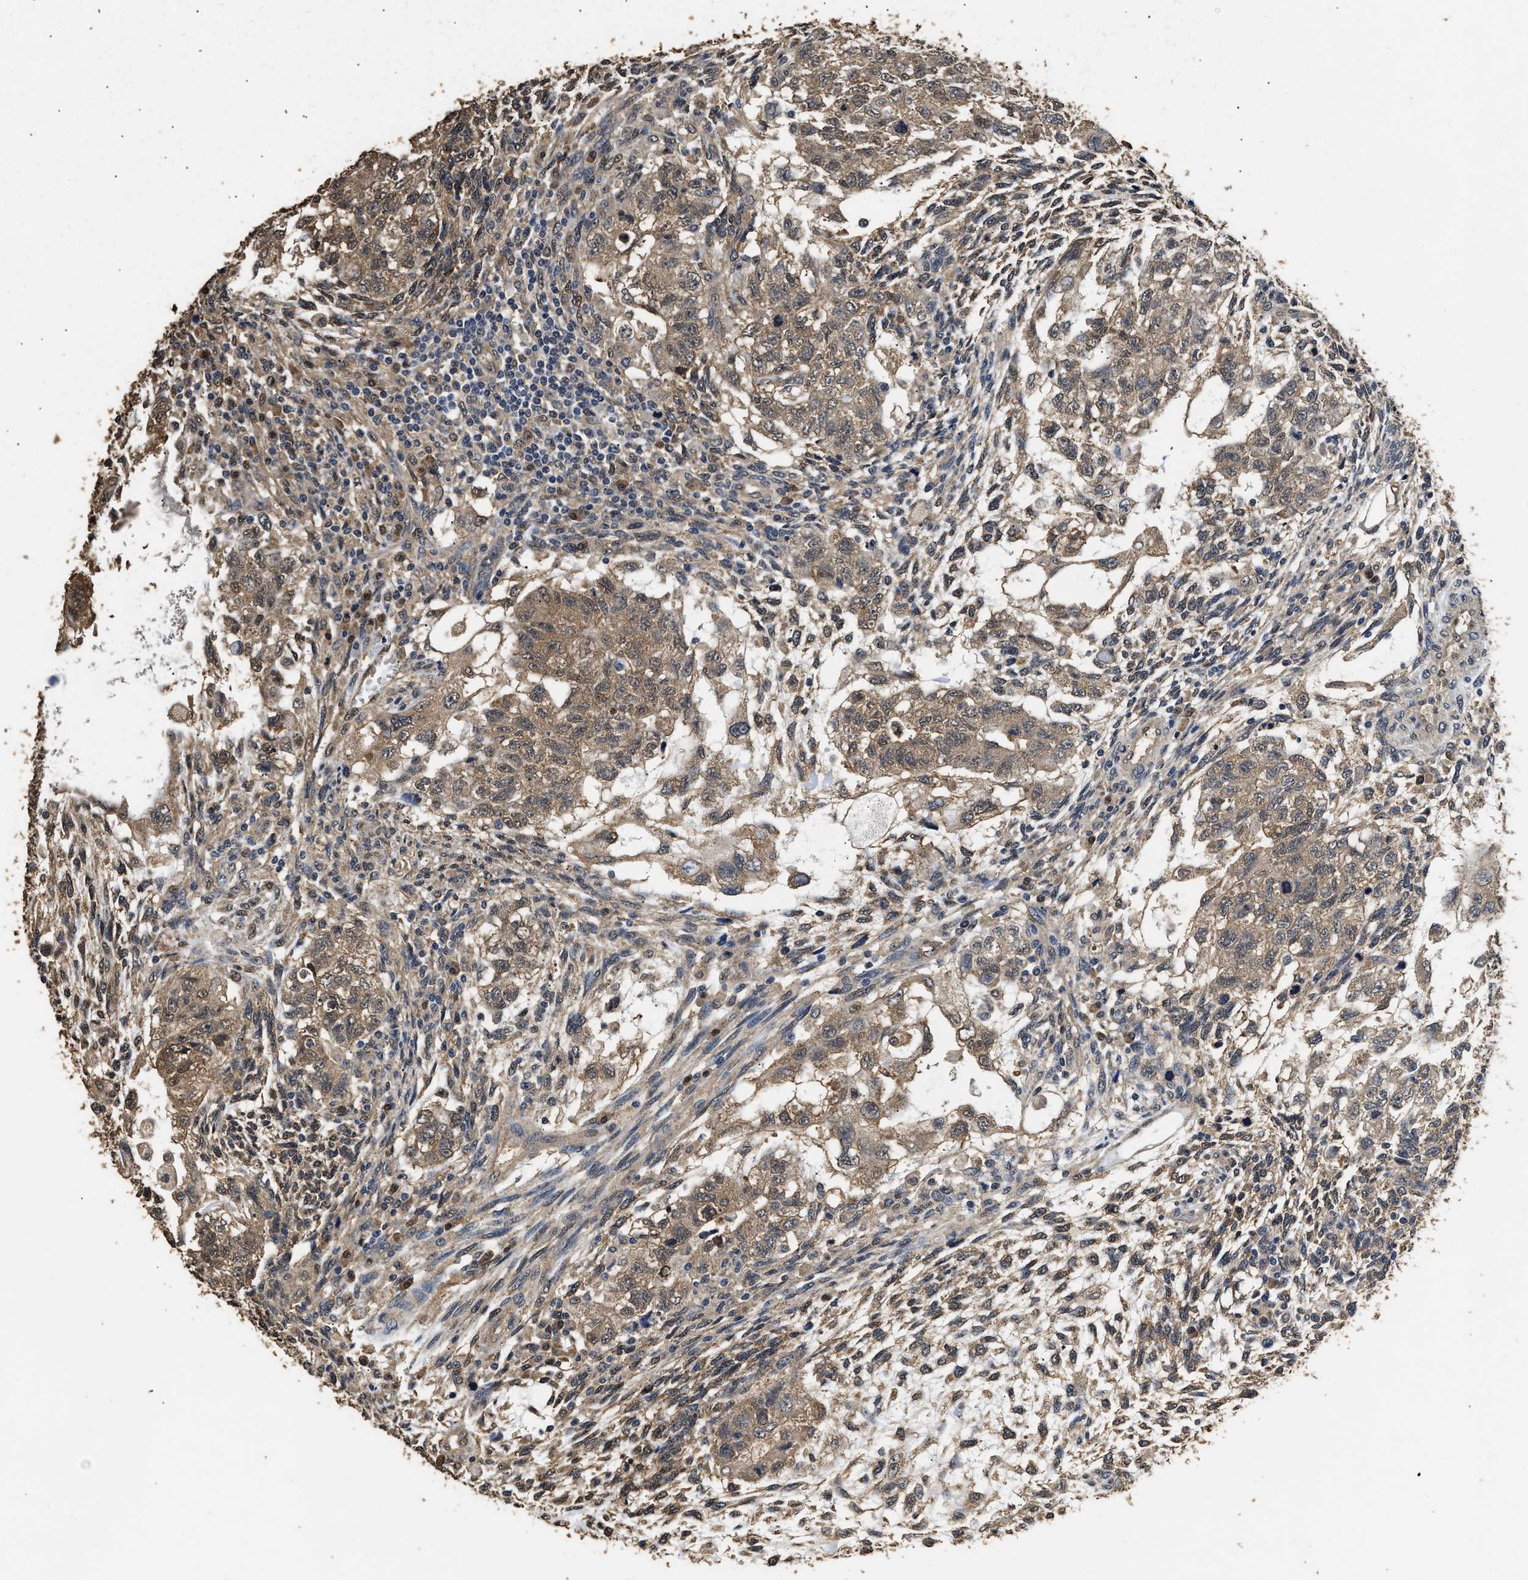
{"staining": {"intensity": "moderate", "quantity": ">75%", "location": "cytoplasmic/membranous"}, "tissue": "testis cancer", "cell_type": "Tumor cells", "image_type": "cancer", "snomed": [{"axis": "morphology", "description": "Normal tissue, NOS"}, {"axis": "morphology", "description": "Carcinoma, Embryonal, NOS"}, {"axis": "topography", "description": "Testis"}], "caption": "The image shows a brown stain indicating the presence of a protein in the cytoplasmic/membranous of tumor cells in testis embryonal carcinoma. (DAB IHC with brightfield microscopy, high magnification).", "gene": "YWHAE", "patient": {"sex": "male", "age": 36}}